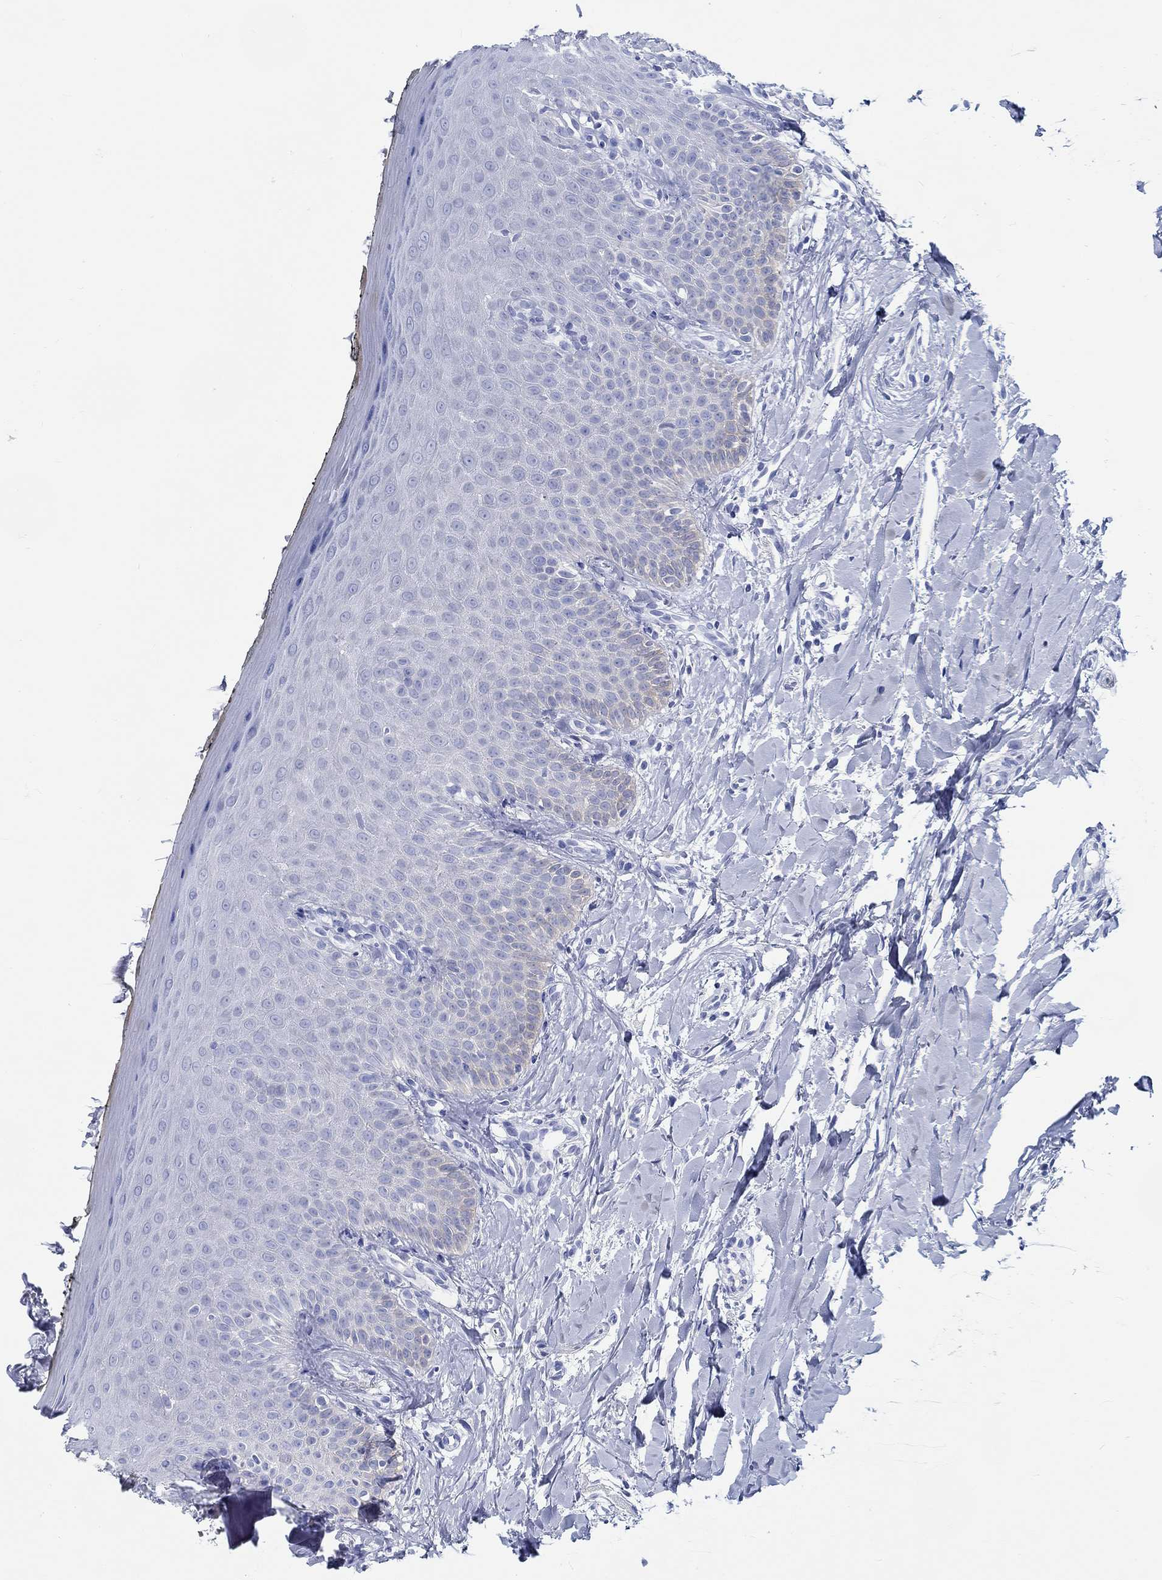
{"staining": {"intensity": "negative", "quantity": "none", "location": "none"}, "tissue": "oral mucosa", "cell_type": "Squamous epithelial cells", "image_type": "normal", "snomed": [{"axis": "morphology", "description": "Normal tissue, NOS"}, {"axis": "topography", "description": "Oral tissue"}], "caption": "This is an IHC image of benign oral mucosa. There is no staining in squamous epithelial cells.", "gene": "FBXO2", "patient": {"sex": "female", "age": 43}}